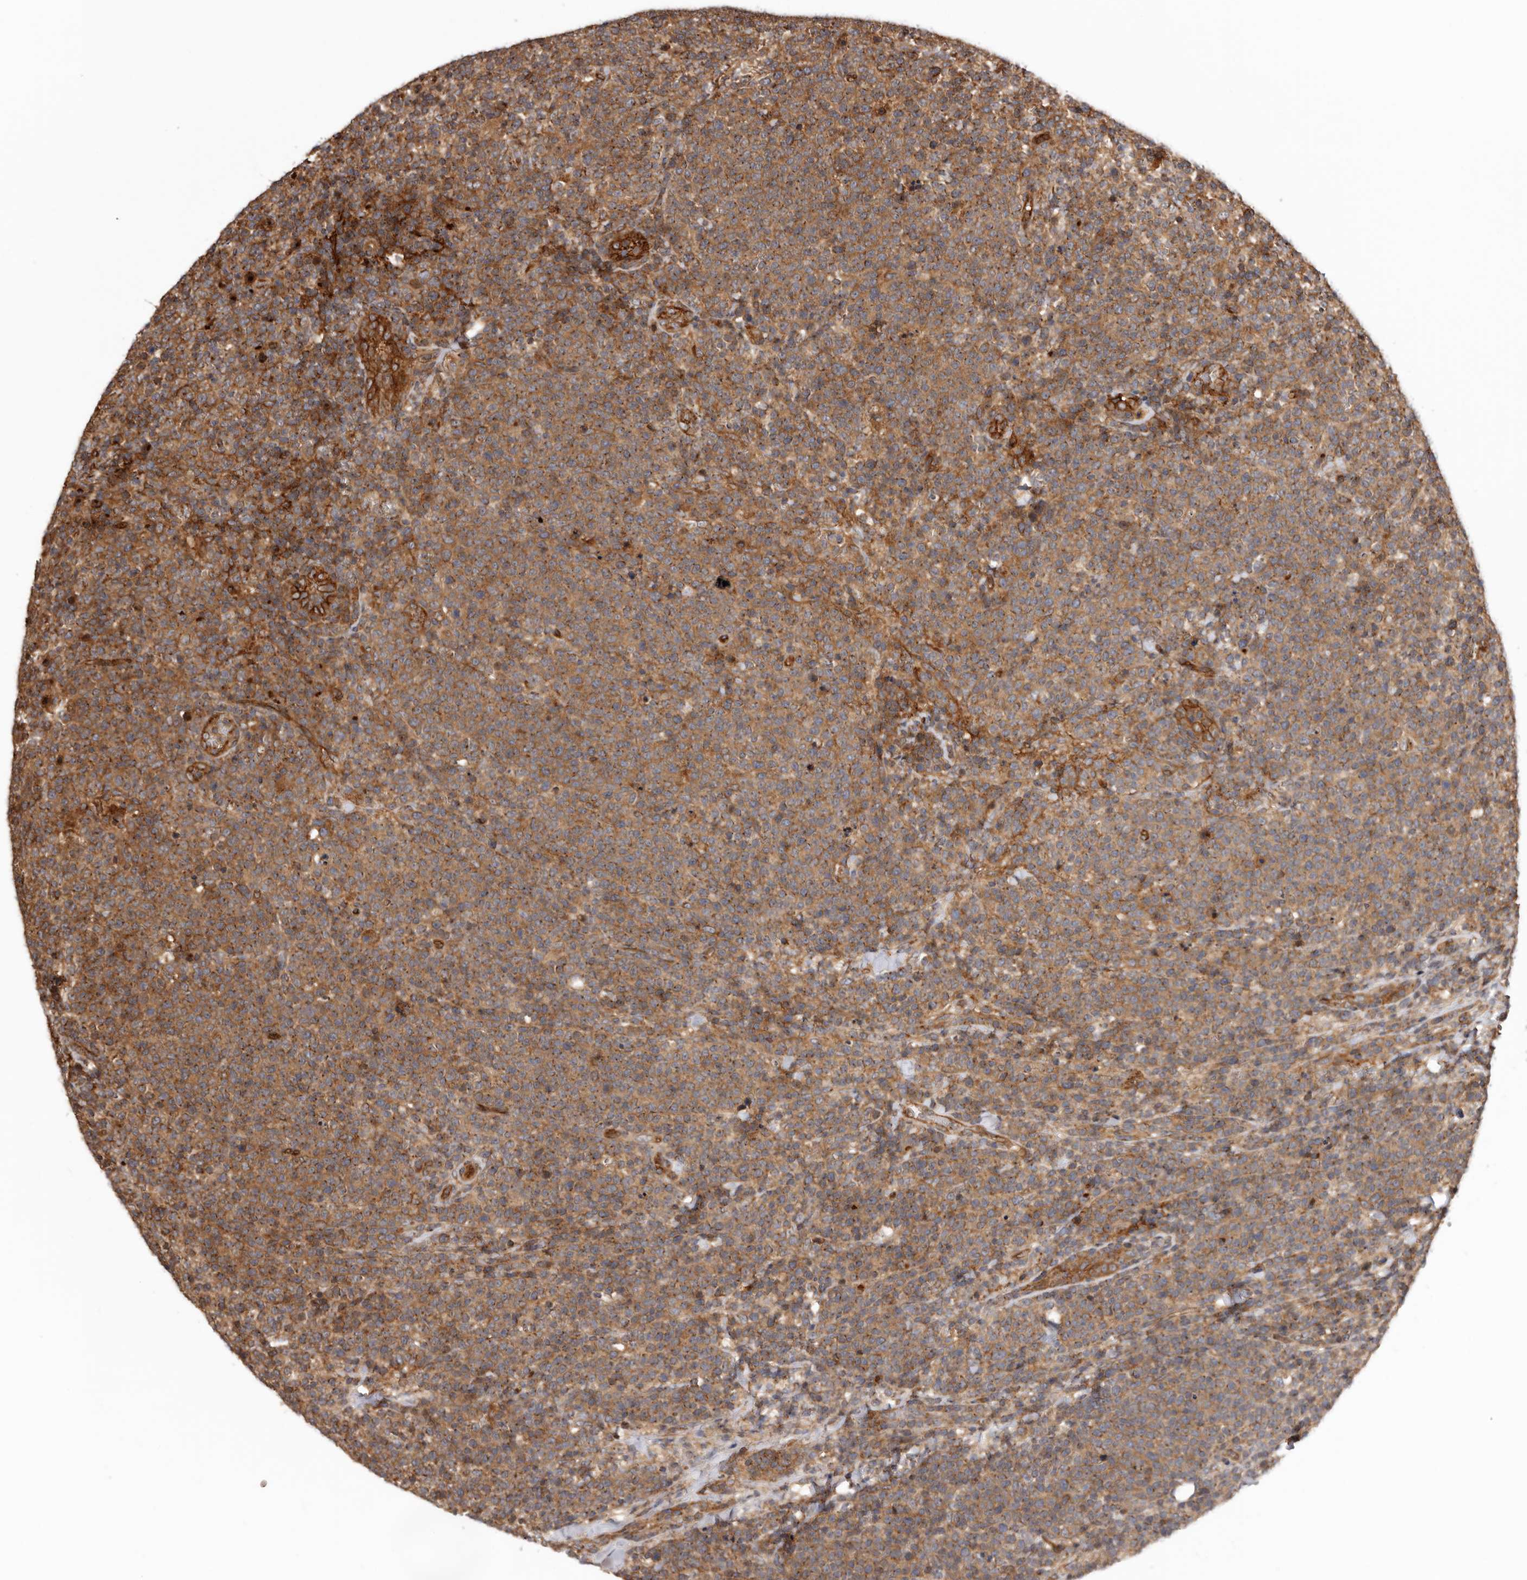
{"staining": {"intensity": "strong", "quantity": "25%-75%", "location": "cytoplasmic/membranous"}, "tissue": "lymphoma", "cell_type": "Tumor cells", "image_type": "cancer", "snomed": [{"axis": "morphology", "description": "Malignant lymphoma, non-Hodgkin's type, High grade"}, {"axis": "topography", "description": "Lymph node"}], "caption": "Immunohistochemical staining of high-grade malignant lymphoma, non-Hodgkin's type shows high levels of strong cytoplasmic/membranous protein expression in approximately 25%-75% of tumor cells.", "gene": "GPR27", "patient": {"sex": "male", "age": 61}}